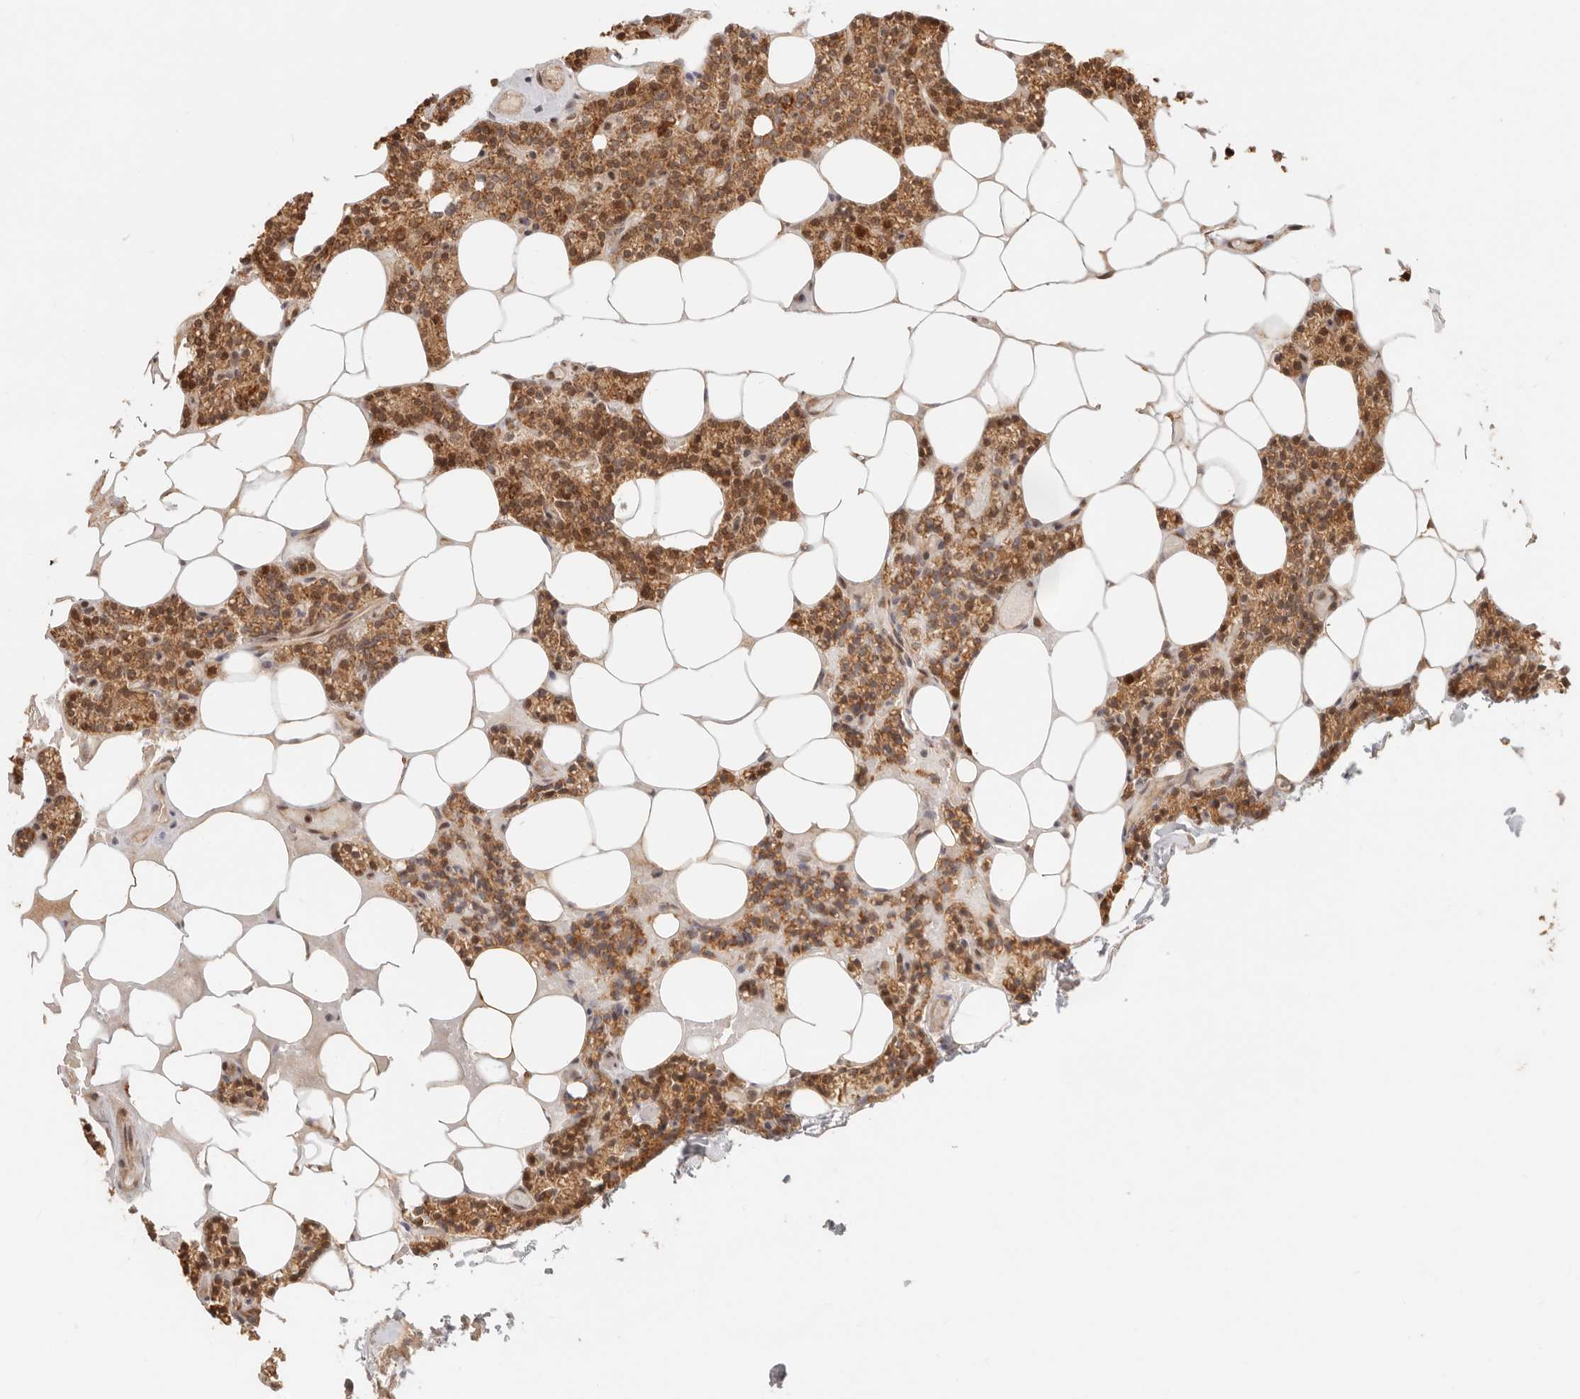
{"staining": {"intensity": "moderate", "quantity": ">75%", "location": "cytoplasmic/membranous"}, "tissue": "parathyroid gland", "cell_type": "Glandular cells", "image_type": "normal", "snomed": [{"axis": "morphology", "description": "Normal tissue, NOS"}, {"axis": "topography", "description": "Parathyroid gland"}], "caption": "Human parathyroid gland stained with a brown dye exhibits moderate cytoplasmic/membranous positive staining in approximately >75% of glandular cells.", "gene": "BAALC", "patient": {"sex": "male", "age": 75}}